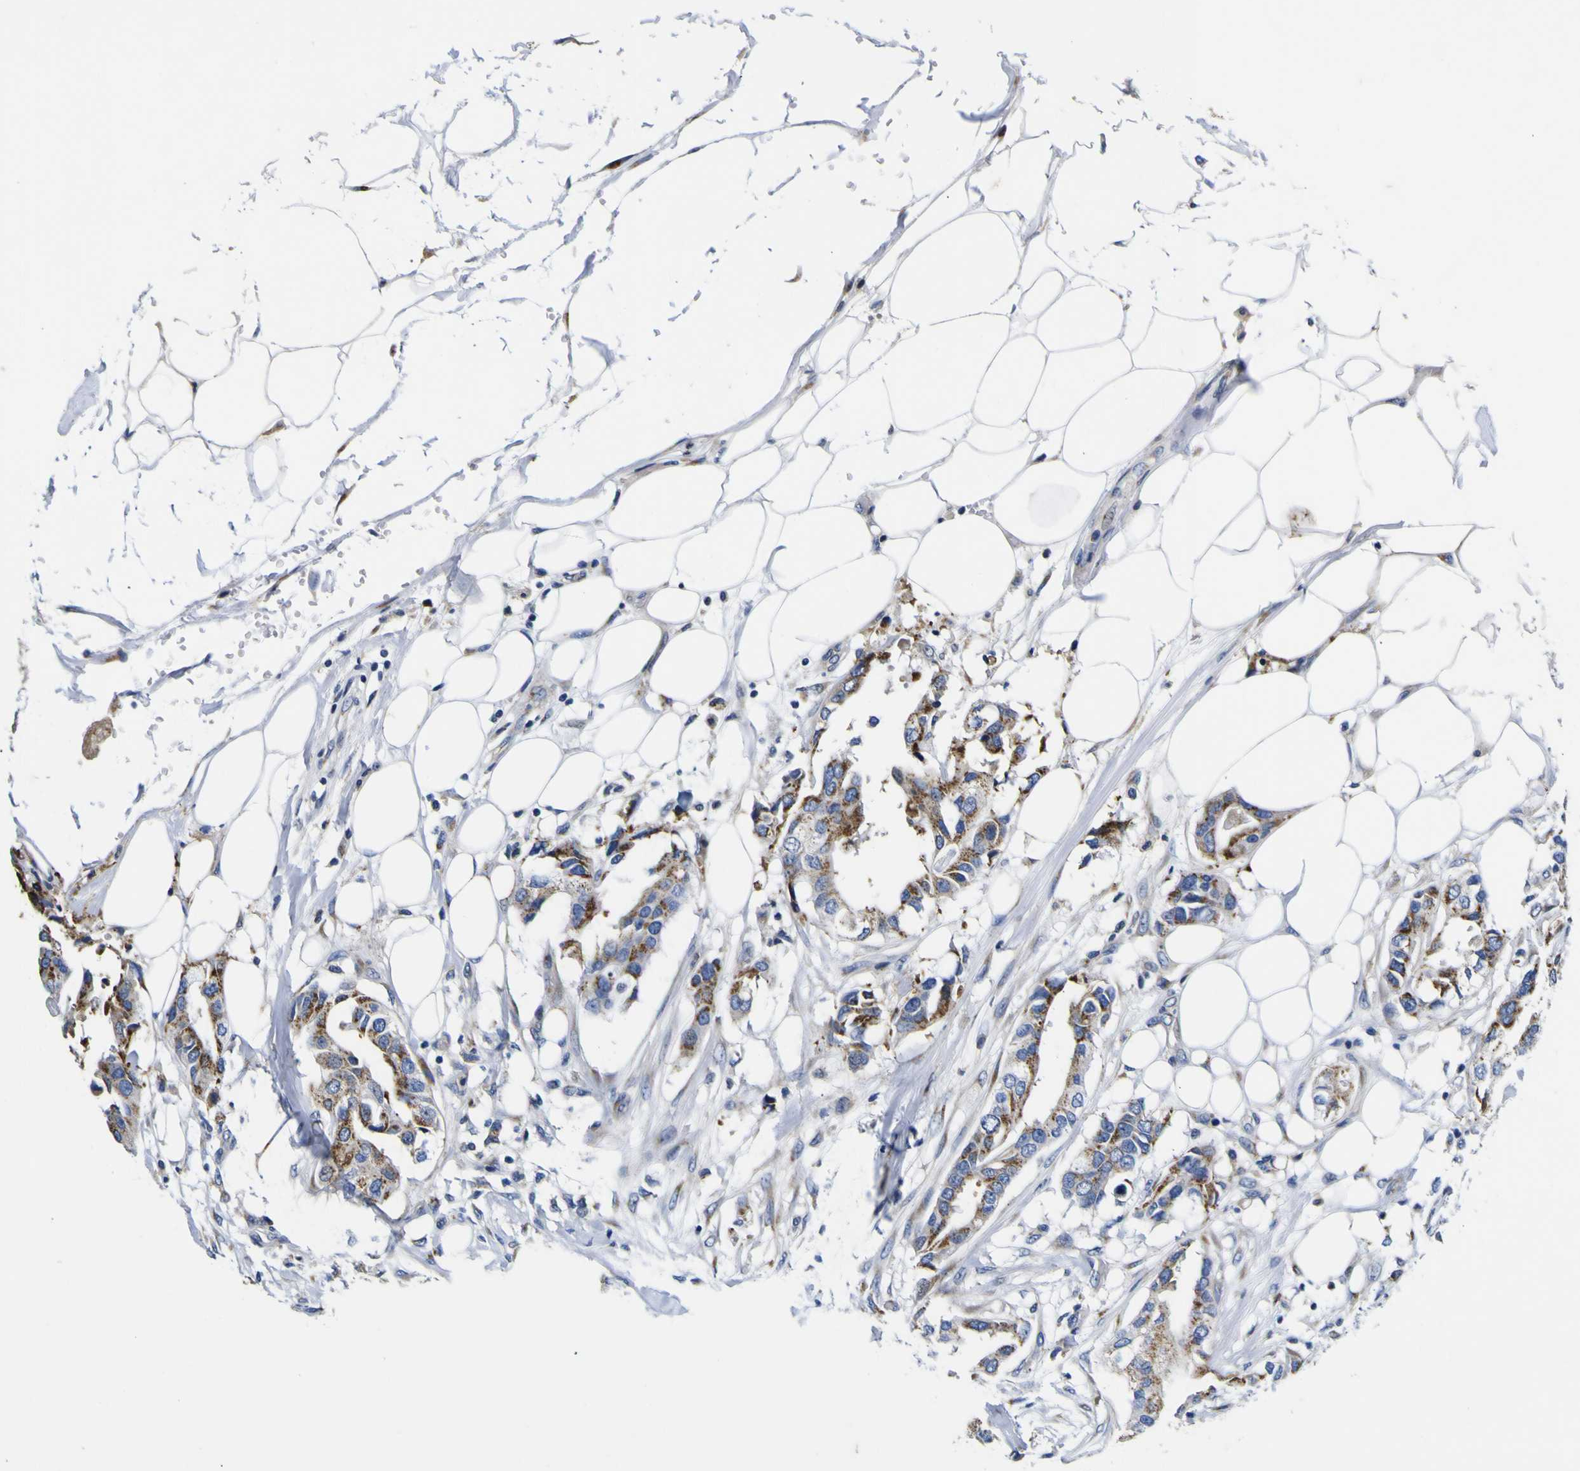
{"staining": {"intensity": "moderate", "quantity": ">75%", "location": "cytoplasmic/membranous"}, "tissue": "breast cancer", "cell_type": "Tumor cells", "image_type": "cancer", "snomed": [{"axis": "morphology", "description": "Duct carcinoma"}, {"axis": "topography", "description": "Breast"}], "caption": "Breast cancer (invasive ductal carcinoma) stained for a protein (brown) displays moderate cytoplasmic/membranous positive positivity in about >75% of tumor cells.", "gene": "COA1", "patient": {"sex": "female", "age": 40}}